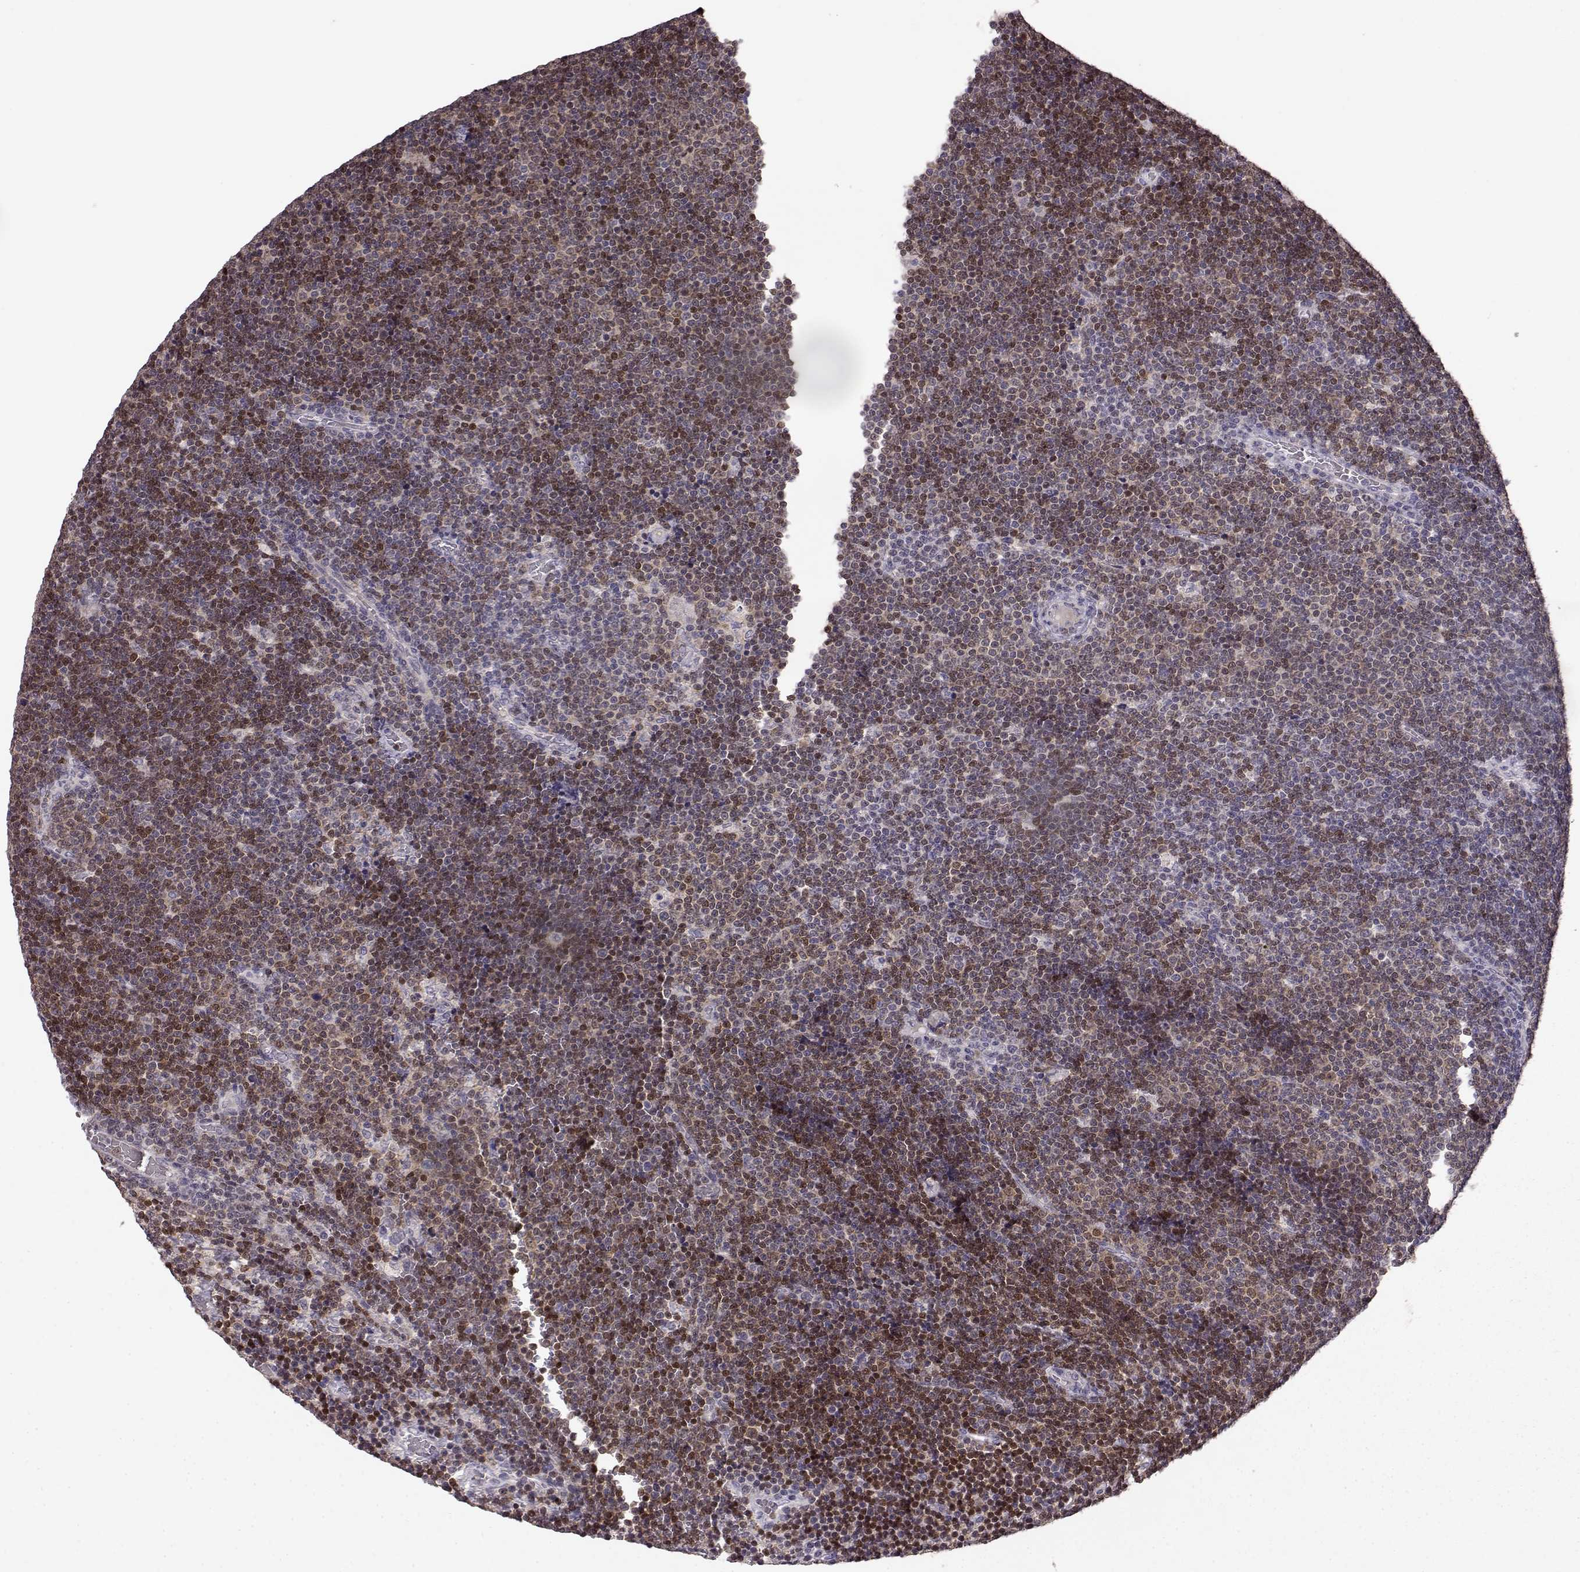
{"staining": {"intensity": "moderate", "quantity": ">75%", "location": "nuclear"}, "tissue": "lymphoma", "cell_type": "Tumor cells", "image_type": "cancer", "snomed": [{"axis": "morphology", "description": "Malignant lymphoma, non-Hodgkin's type, Low grade"}, {"axis": "topography", "description": "Brain"}], "caption": "The immunohistochemical stain shows moderate nuclear positivity in tumor cells of lymphoma tissue.", "gene": "BACH2", "patient": {"sex": "female", "age": 66}}